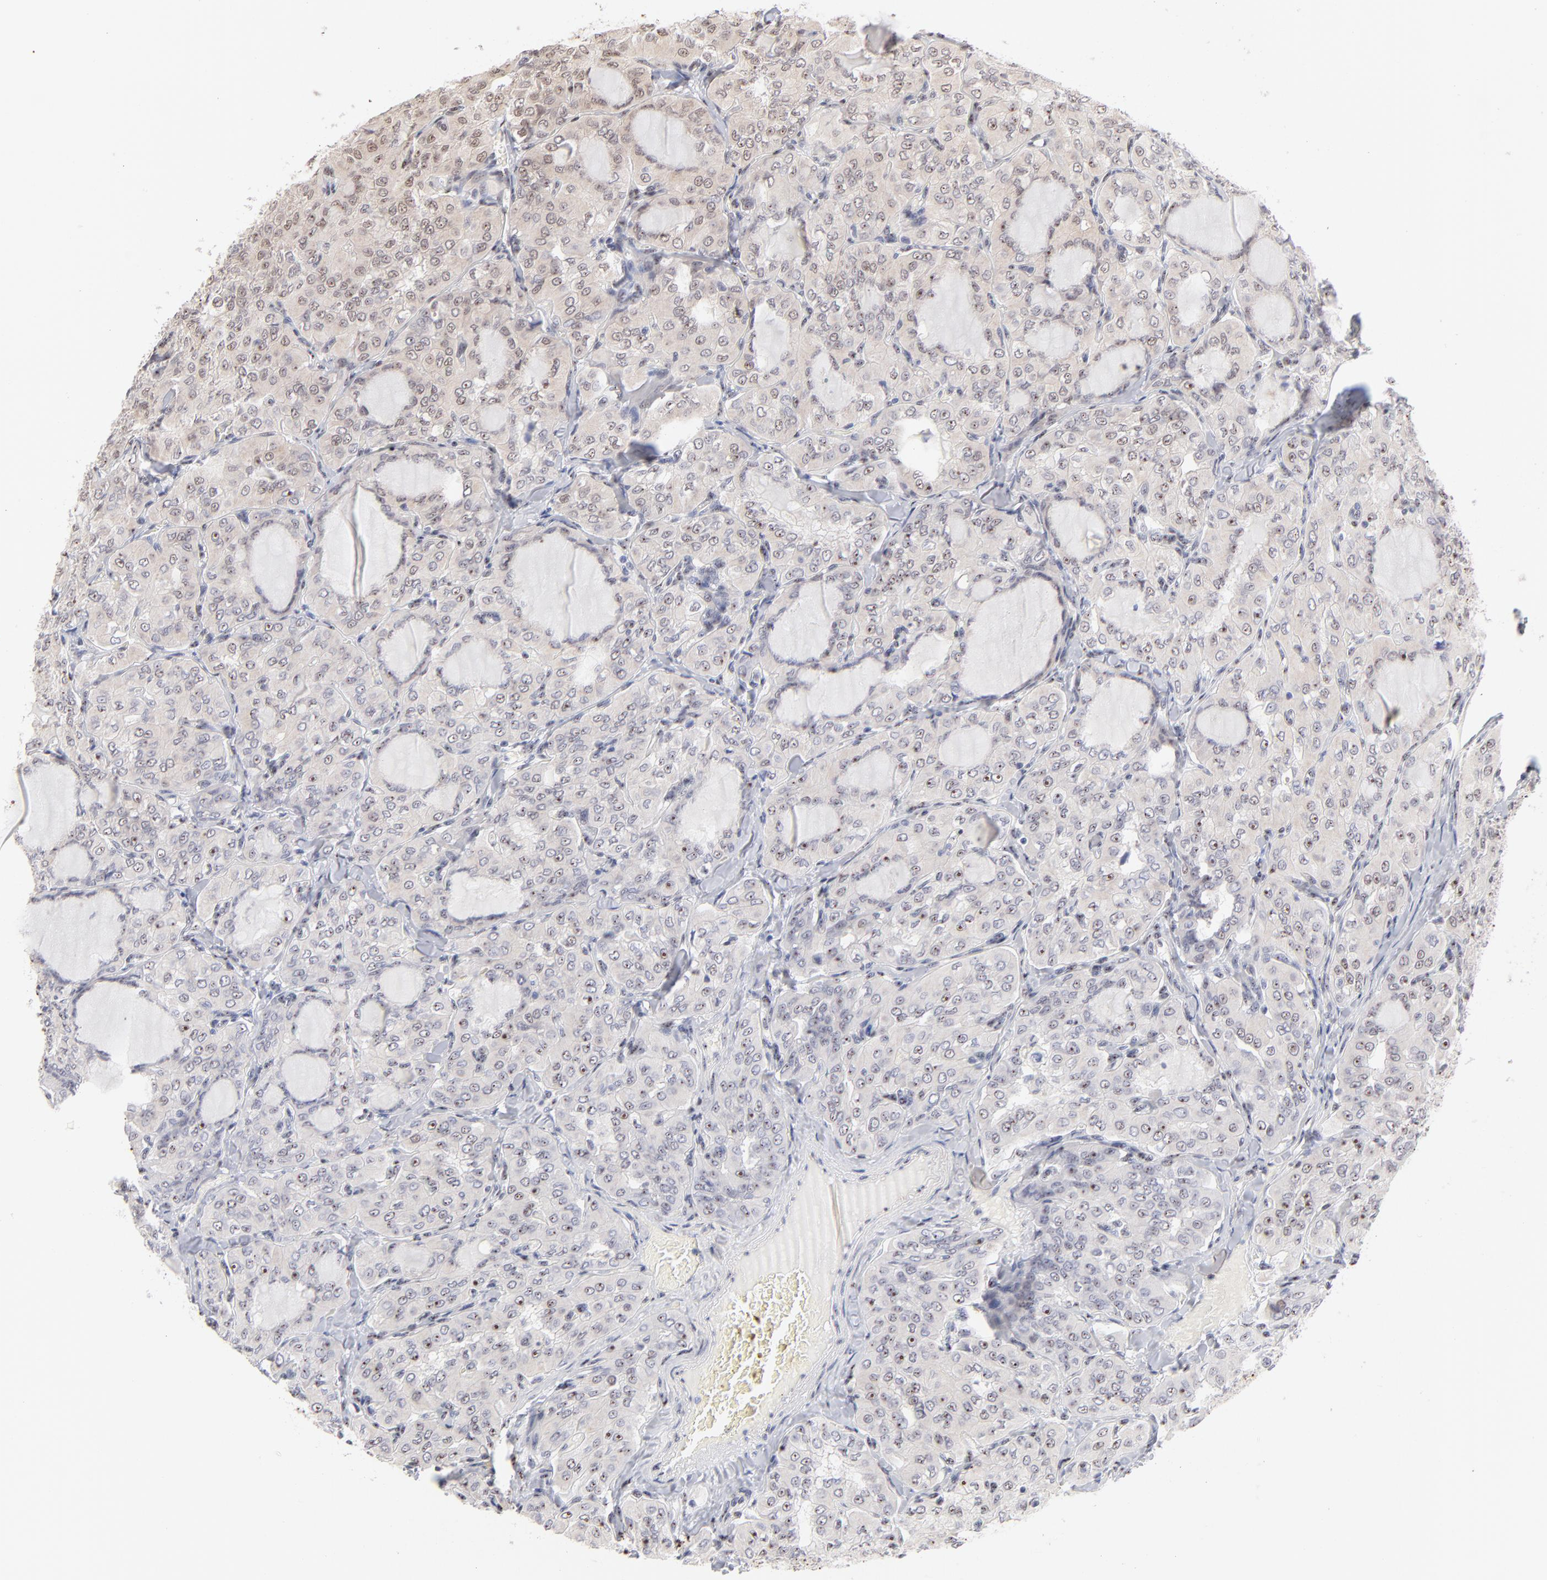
{"staining": {"intensity": "negative", "quantity": "none", "location": "none"}, "tissue": "thyroid cancer", "cell_type": "Tumor cells", "image_type": "cancer", "snomed": [{"axis": "morphology", "description": "Papillary adenocarcinoma, NOS"}, {"axis": "topography", "description": "Thyroid gland"}], "caption": "Image shows no protein positivity in tumor cells of thyroid cancer (papillary adenocarcinoma) tissue.", "gene": "STAT3", "patient": {"sex": "male", "age": 20}}